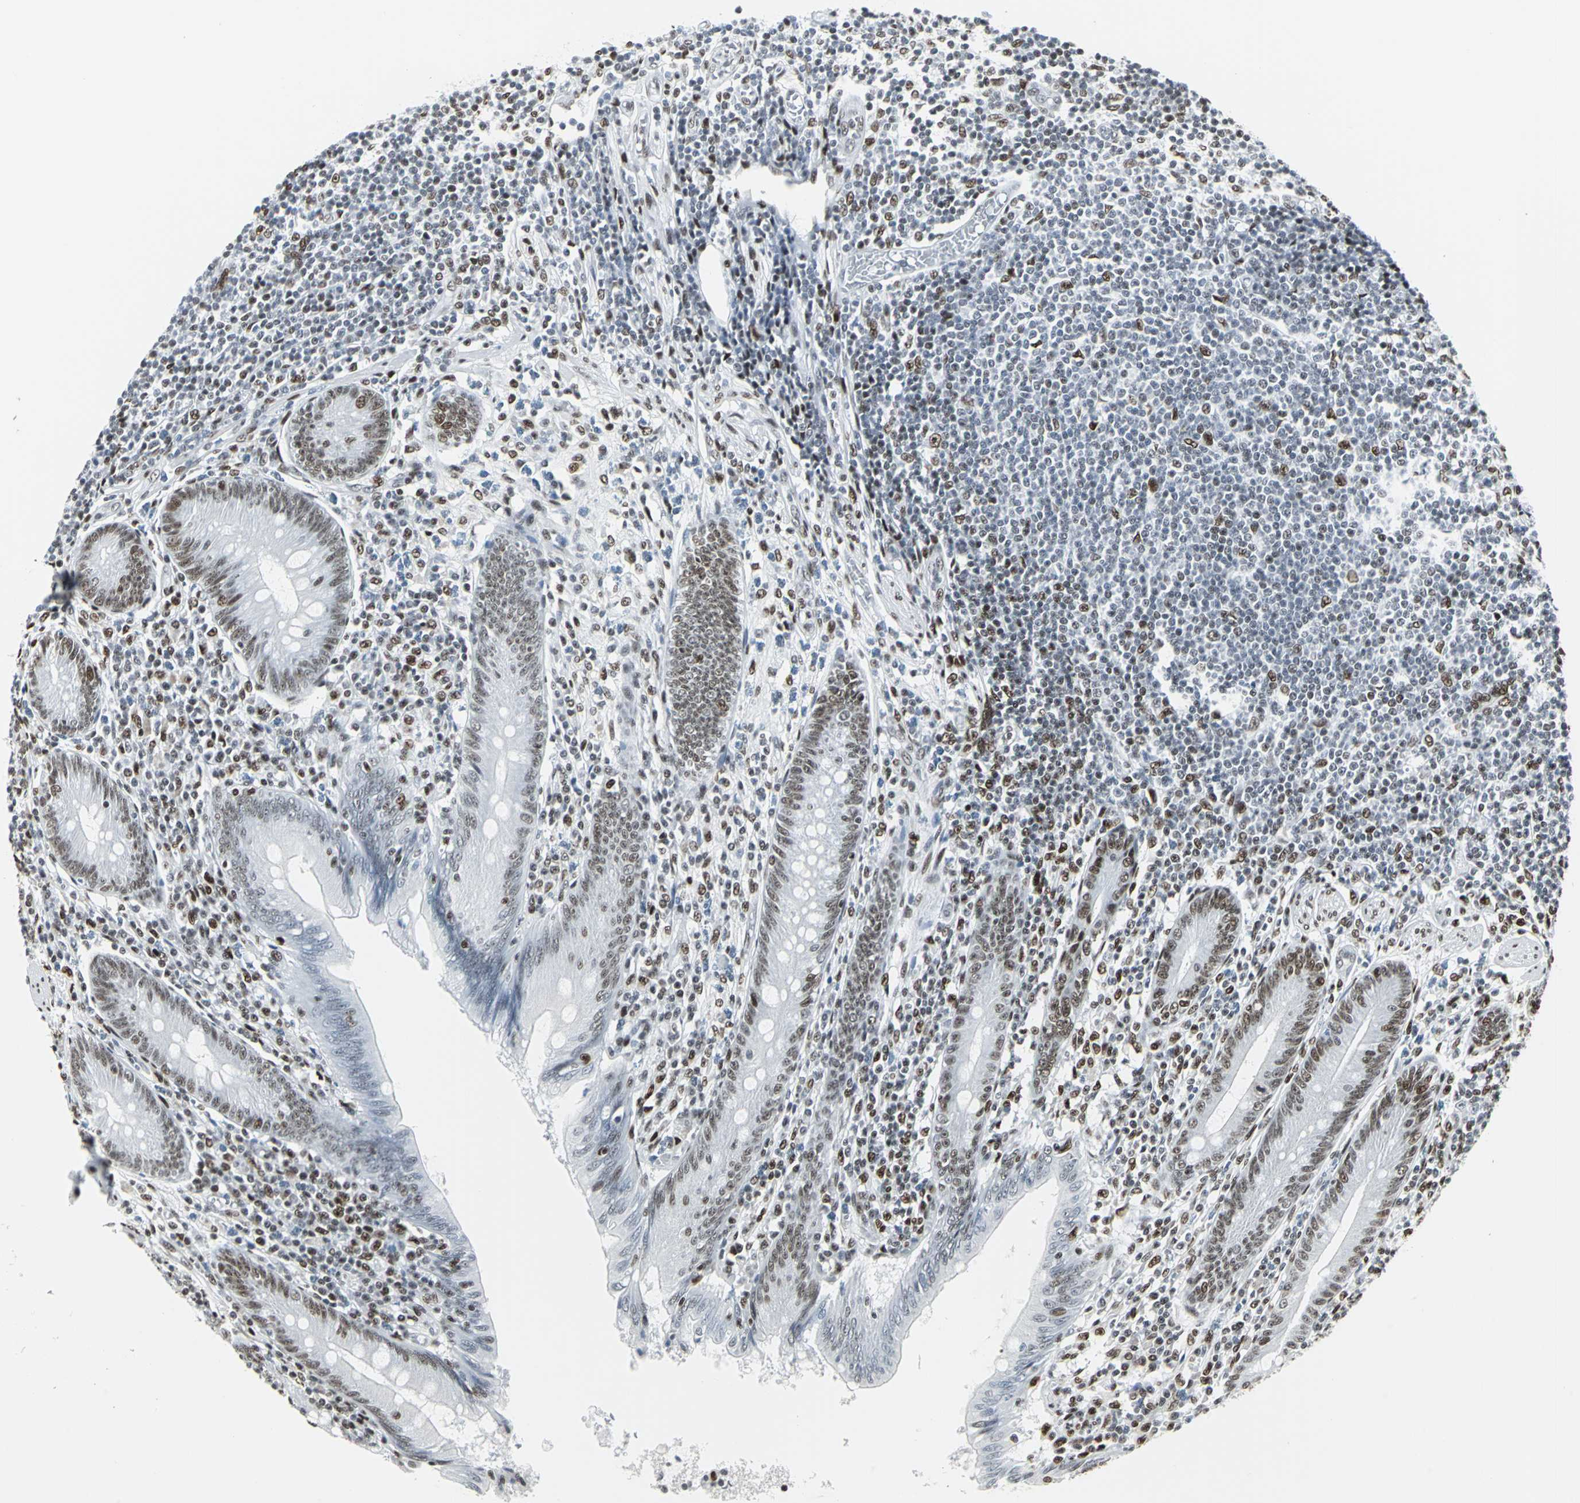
{"staining": {"intensity": "moderate", "quantity": ">75%", "location": "nuclear"}, "tissue": "appendix", "cell_type": "Glandular cells", "image_type": "normal", "snomed": [{"axis": "morphology", "description": "Normal tissue, NOS"}, {"axis": "morphology", "description": "Inflammation, NOS"}, {"axis": "topography", "description": "Appendix"}], "caption": "DAB immunohistochemical staining of normal appendix exhibits moderate nuclear protein staining in about >75% of glandular cells. (brown staining indicates protein expression, while blue staining denotes nuclei).", "gene": "HDAC2", "patient": {"sex": "male", "age": 46}}